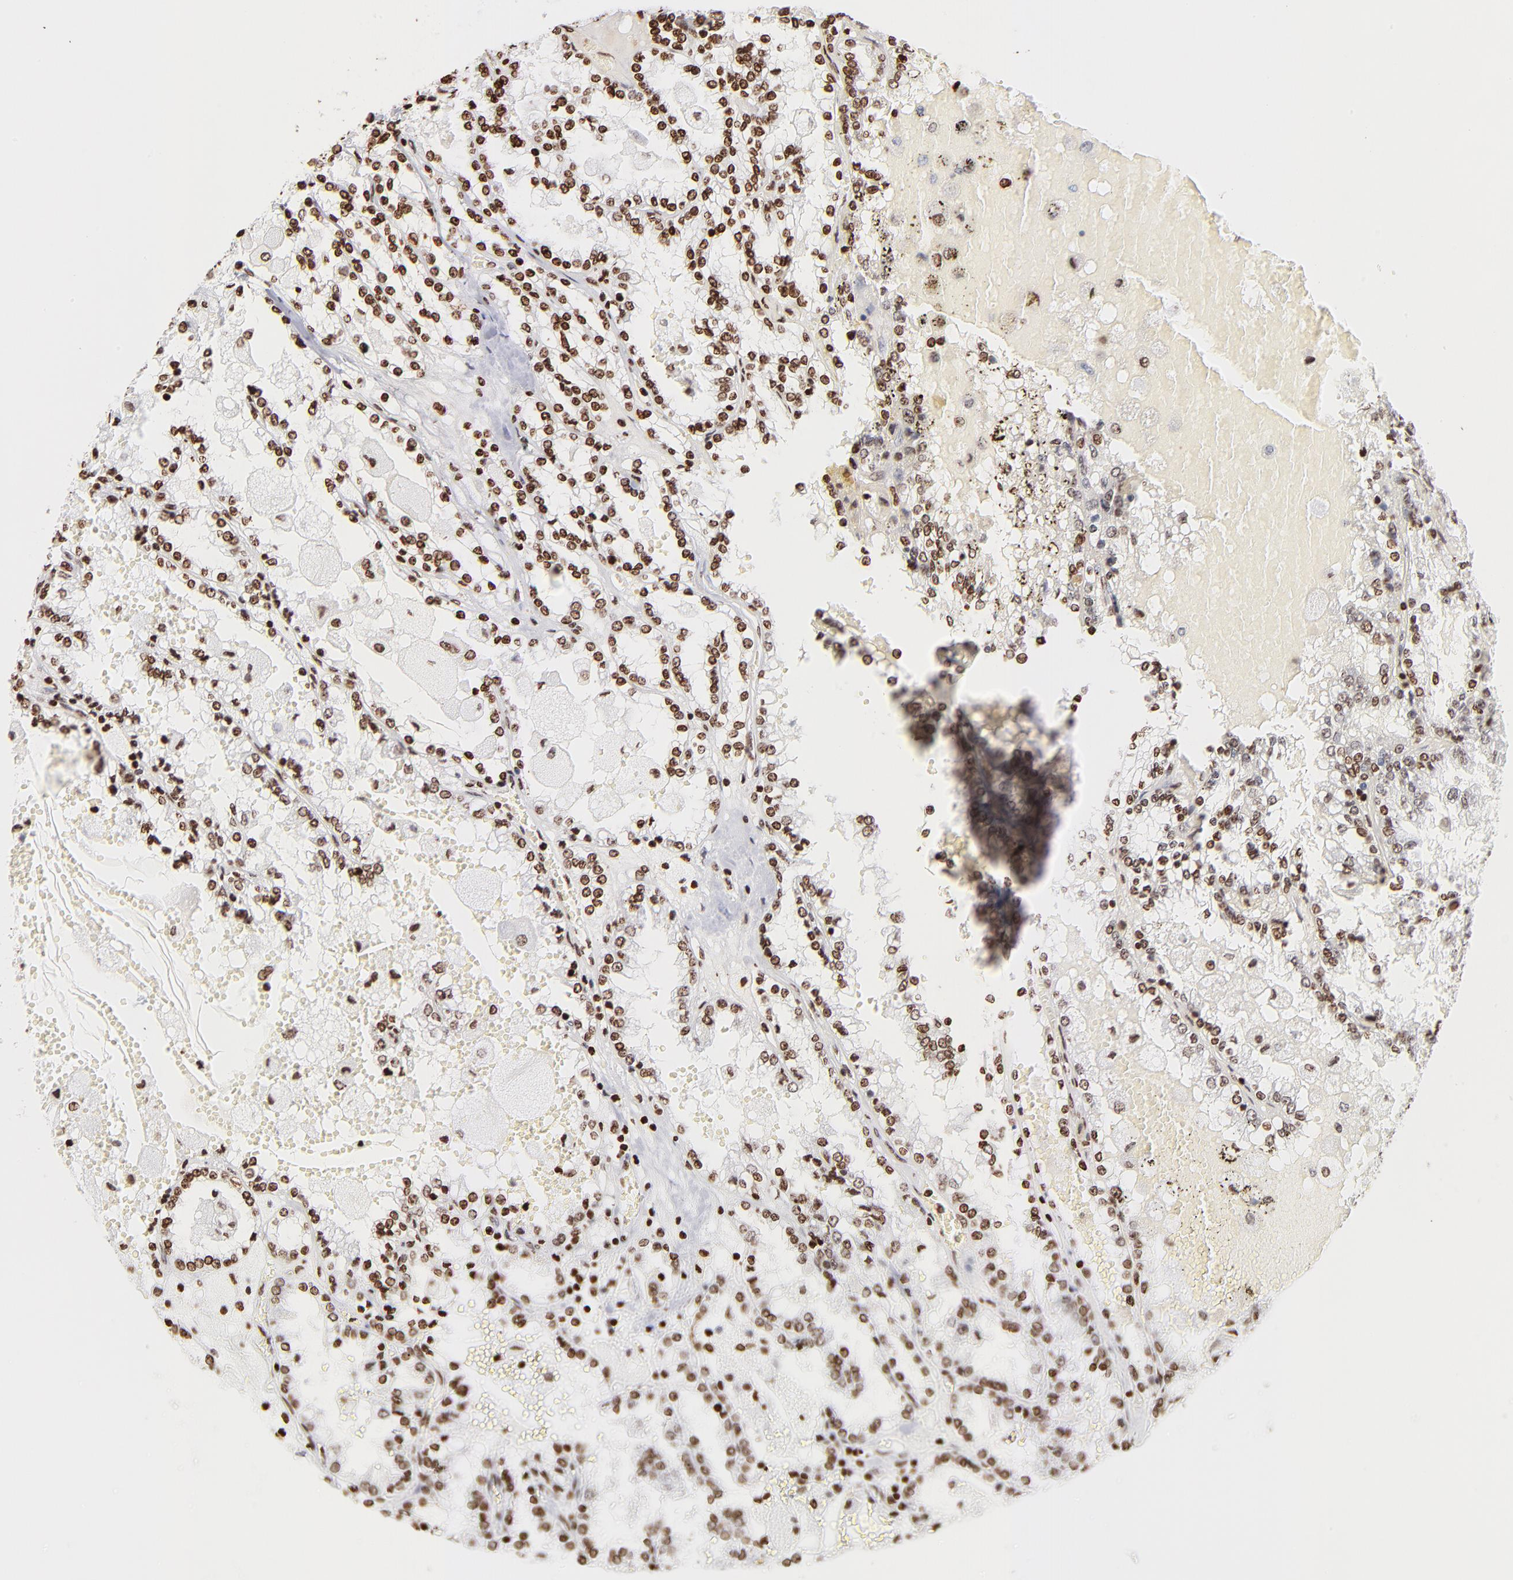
{"staining": {"intensity": "strong", "quantity": ">75%", "location": "nuclear"}, "tissue": "renal cancer", "cell_type": "Tumor cells", "image_type": "cancer", "snomed": [{"axis": "morphology", "description": "Adenocarcinoma, NOS"}, {"axis": "topography", "description": "Kidney"}], "caption": "DAB (3,3'-diaminobenzidine) immunohistochemical staining of human adenocarcinoma (renal) reveals strong nuclear protein staining in about >75% of tumor cells.", "gene": "RTL4", "patient": {"sex": "female", "age": 56}}